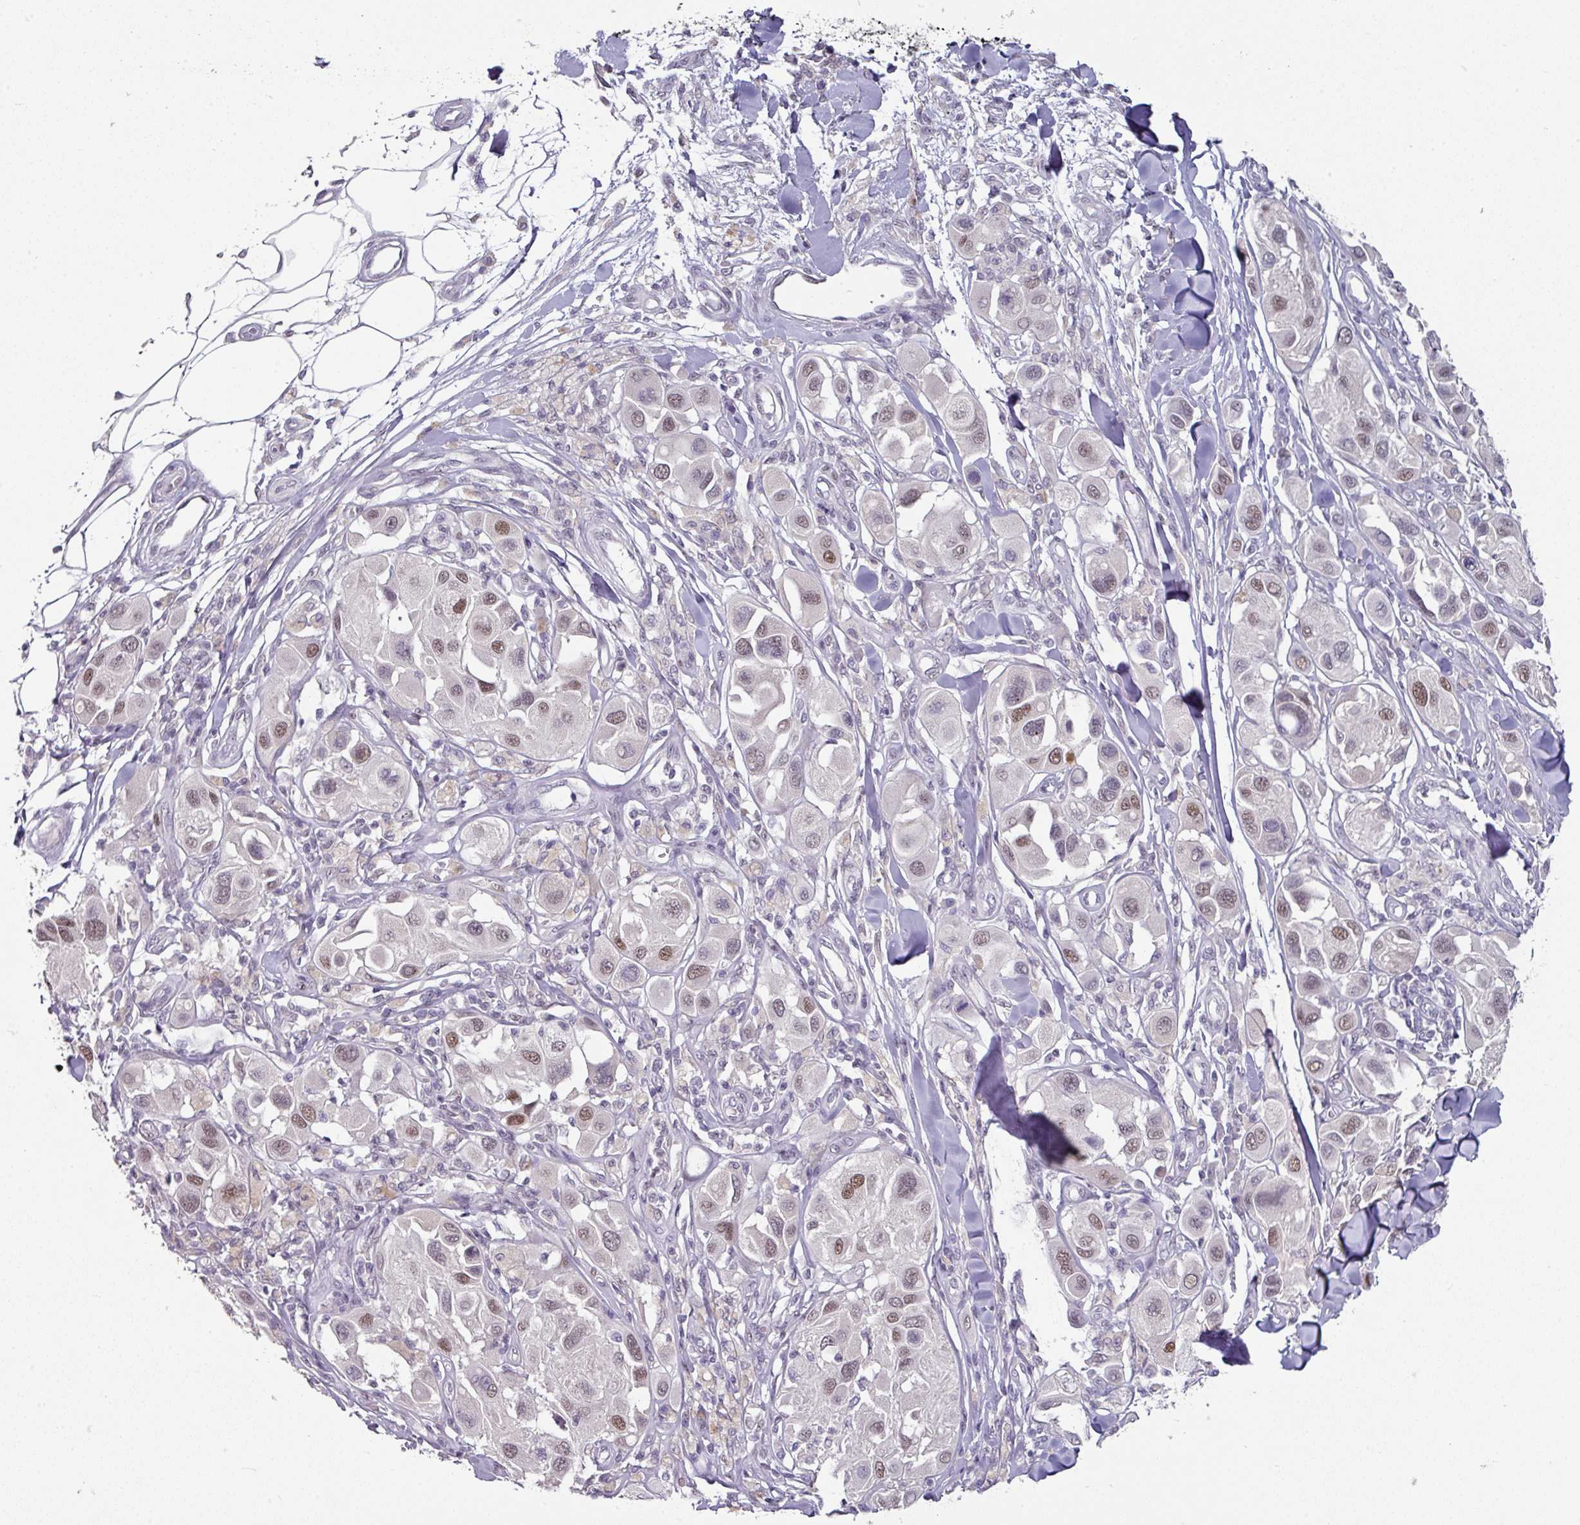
{"staining": {"intensity": "moderate", "quantity": ">75%", "location": "nuclear"}, "tissue": "melanoma", "cell_type": "Tumor cells", "image_type": "cancer", "snomed": [{"axis": "morphology", "description": "Malignant melanoma, Metastatic site"}, {"axis": "topography", "description": "Skin"}], "caption": "The immunohistochemical stain labels moderate nuclear positivity in tumor cells of malignant melanoma (metastatic site) tissue.", "gene": "ELK1", "patient": {"sex": "male", "age": 41}}